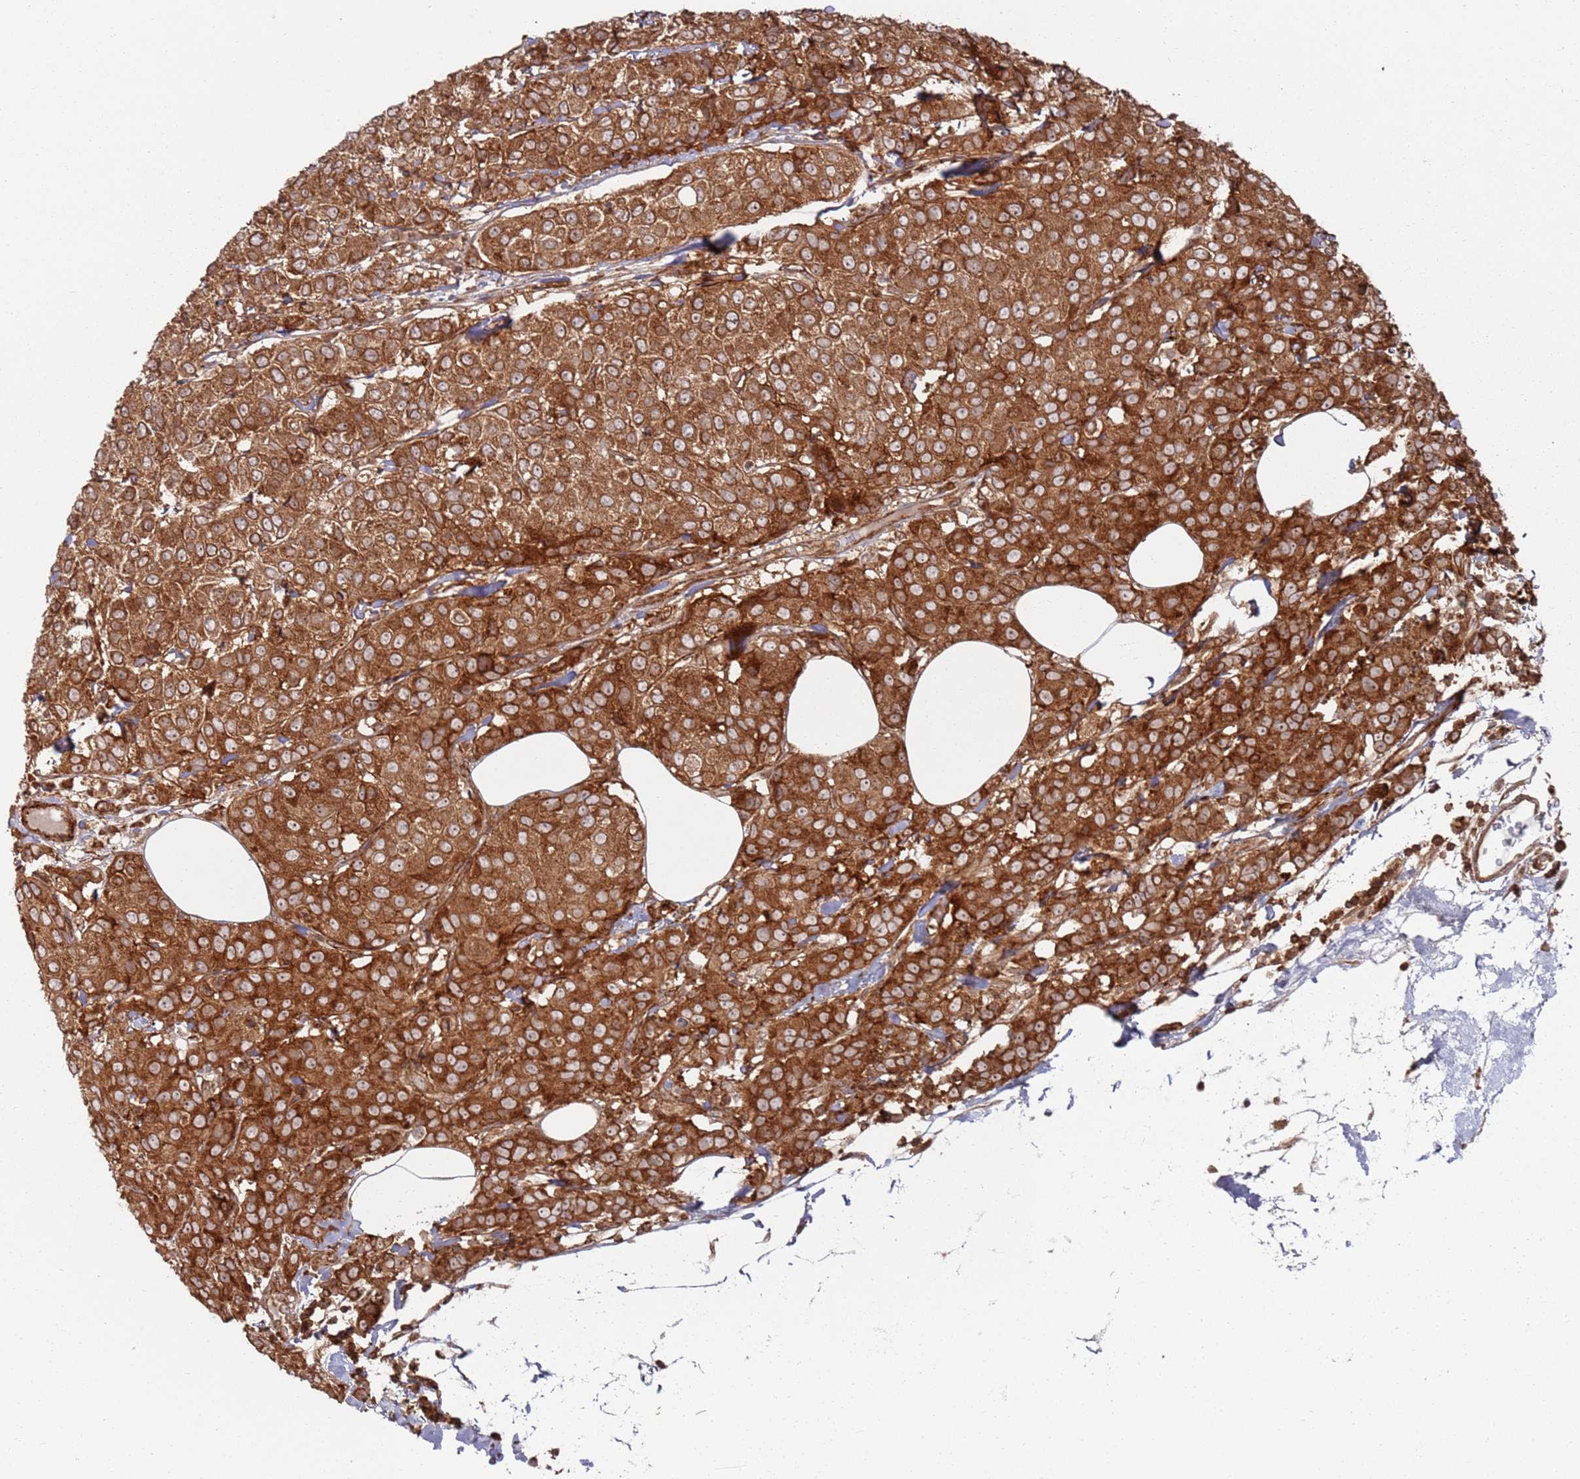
{"staining": {"intensity": "strong", "quantity": ">75%", "location": "cytoplasmic/membranous"}, "tissue": "breast cancer", "cell_type": "Tumor cells", "image_type": "cancer", "snomed": [{"axis": "morphology", "description": "Duct carcinoma"}, {"axis": "topography", "description": "Breast"}], "caption": "Intraductal carcinoma (breast) stained for a protein displays strong cytoplasmic/membranous positivity in tumor cells.", "gene": "PIH1D1", "patient": {"sex": "female", "age": 55}}